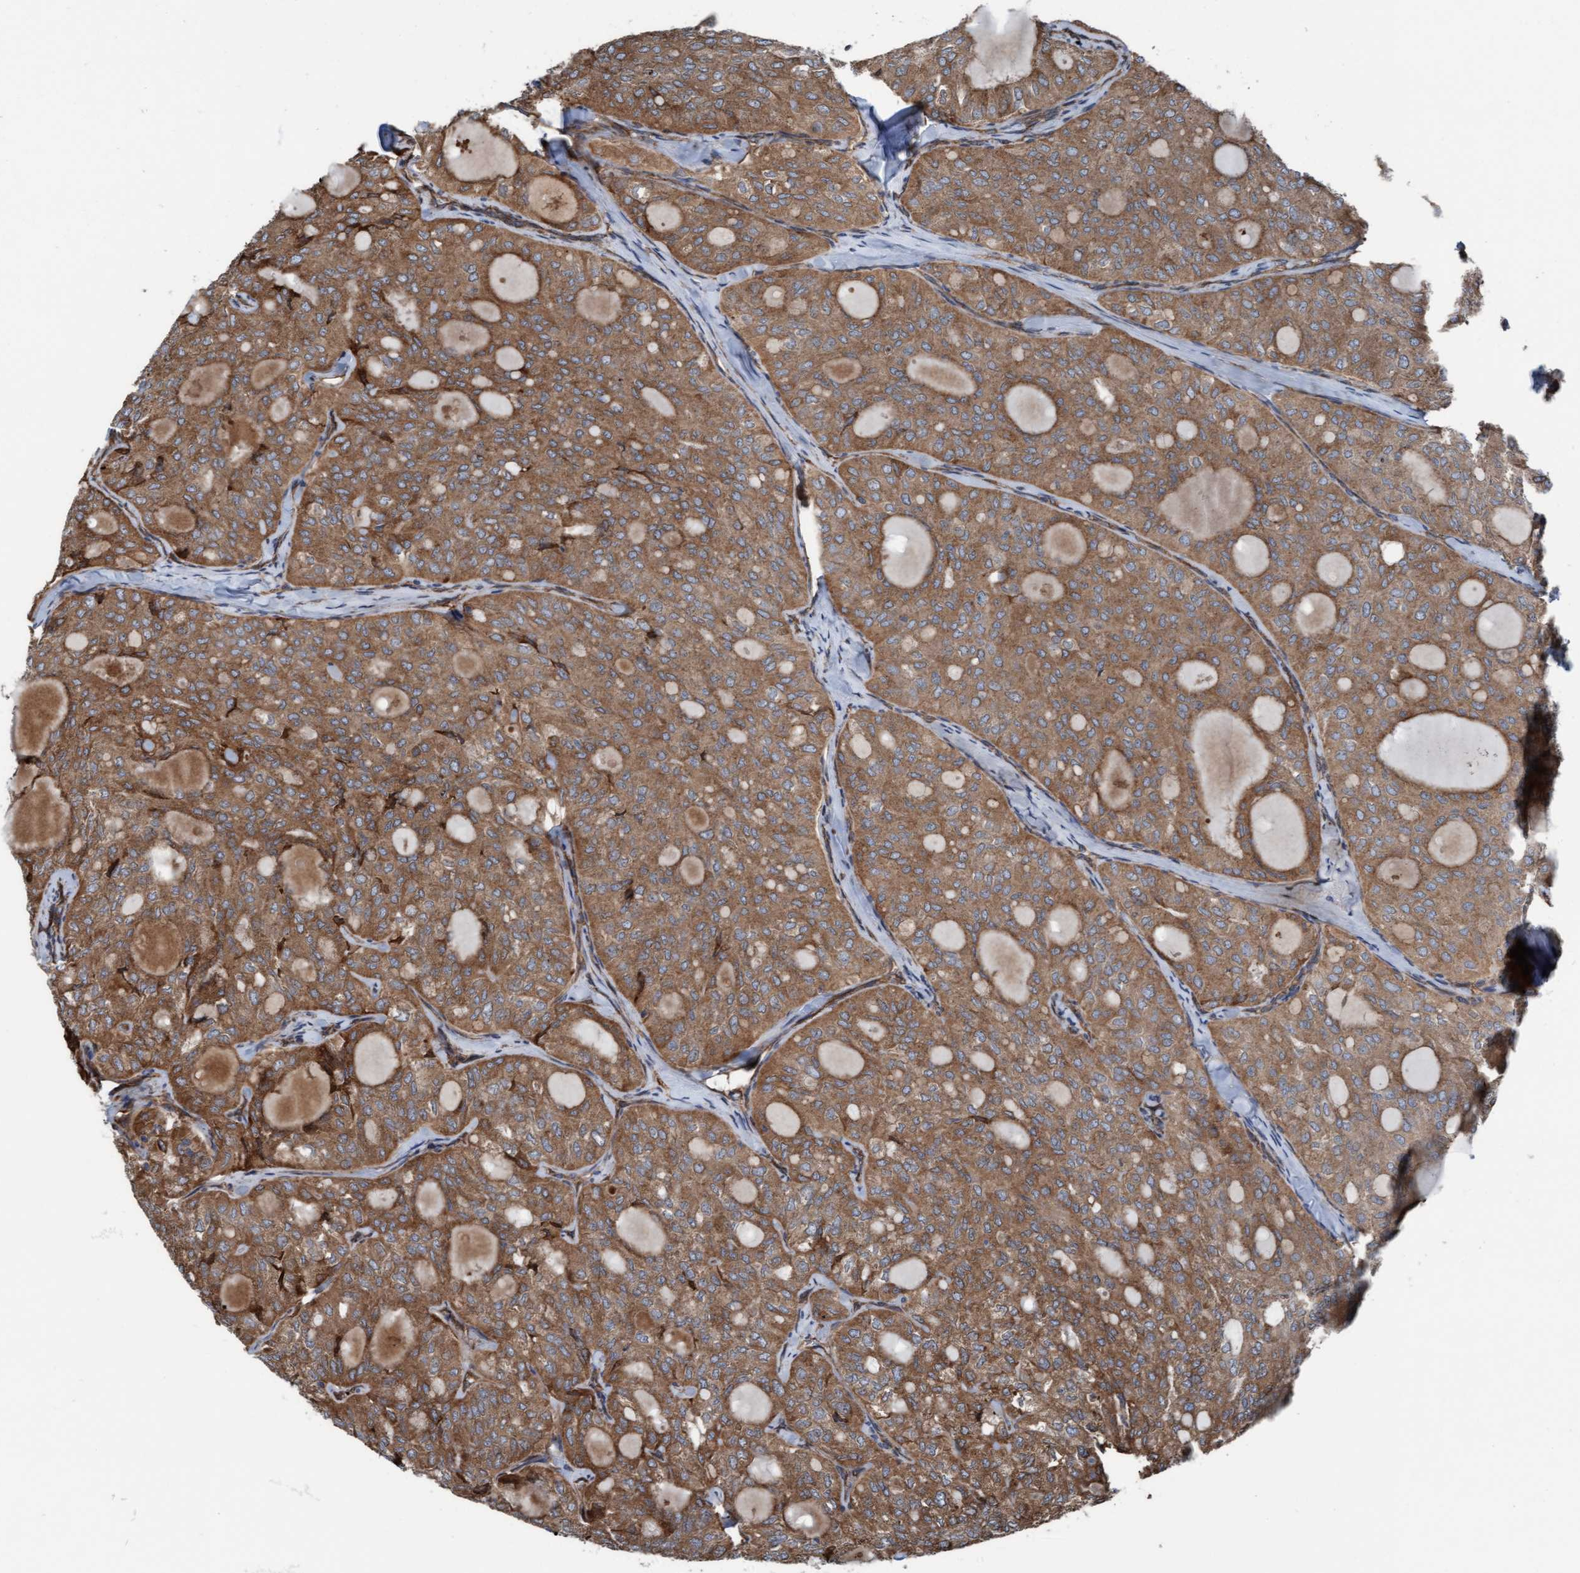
{"staining": {"intensity": "moderate", "quantity": ">75%", "location": "cytoplasmic/membranous"}, "tissue": "thyroid cancer", "cell_type": "Tumor cells", "image_type": "cancer", "snomed": [{"axis": "morphology", "description": "Follicular adenoma carcinoma, NOS"}, {"axis": "topography", "description": "Thyroid gland"}], "caption": "Moderate cytoplasmic/membranous positivity is present in about >75% of tumor cells in follicular adenoma carcinoma (thyroid).", "gene": "RAP1GAP2", "patient": {"sex": "male", "age": 75}}